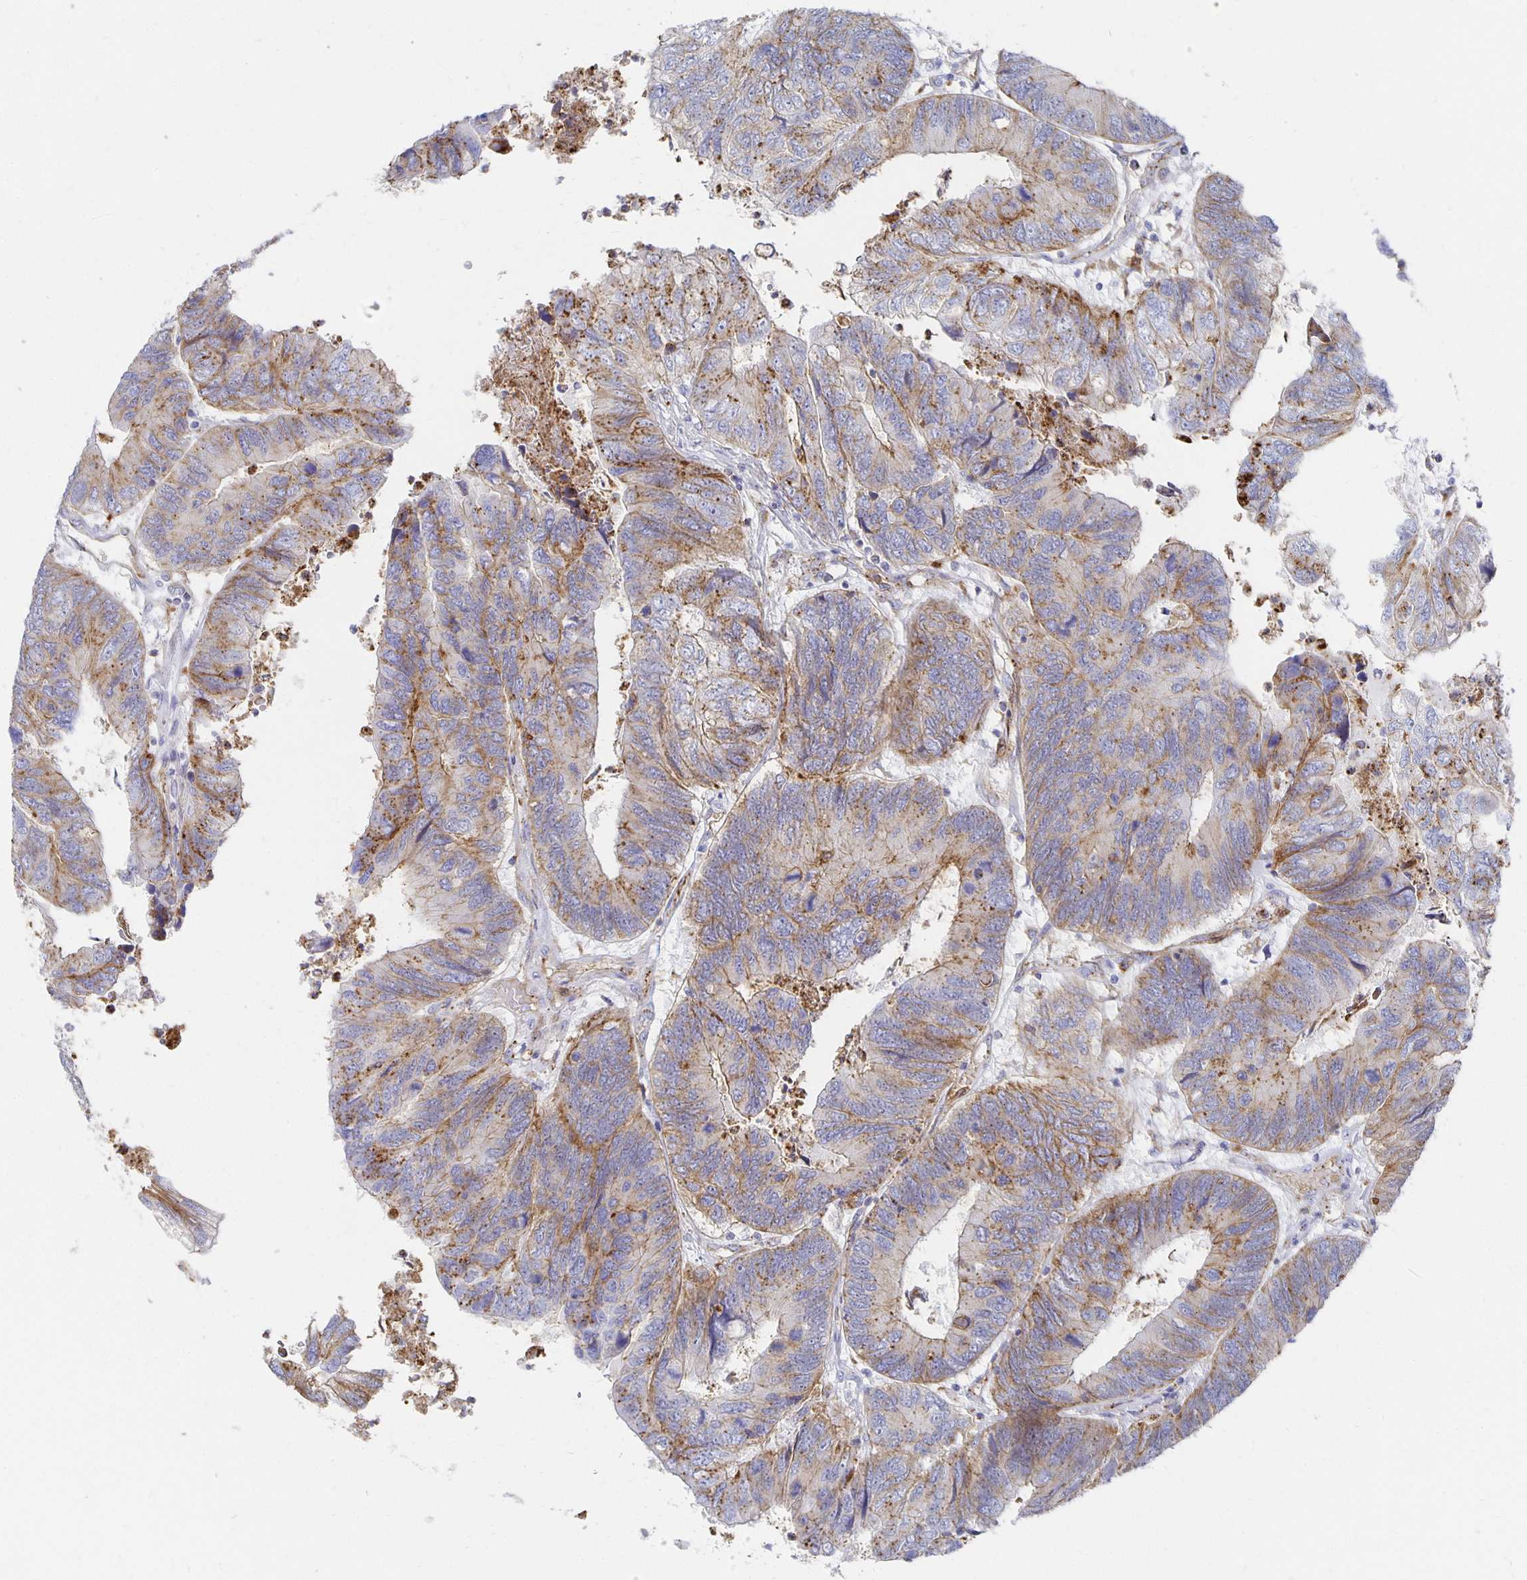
{"staining": {"intensity": "moderate", "quantity": "25%-75%", "location": "cytoplasmic/membranous"}, "tissue": "colorectal cancer", "cell_type": "Tumor cells", "image_type": "cancer", "snomed": [{"axis": "morphology", "description": "Adenocarcinoma, NOS"}, {"axis": "topography", "description": "Colon"}], "caption": "Protein staining shows moderate cytoplasmic/membranous positivity in approximately 25%-75% of tumor cells in colorectal cancer. Nuclei are stained in blue.", "gene": "TAAR1", "patient": {"sex": "female", "age": 67}}